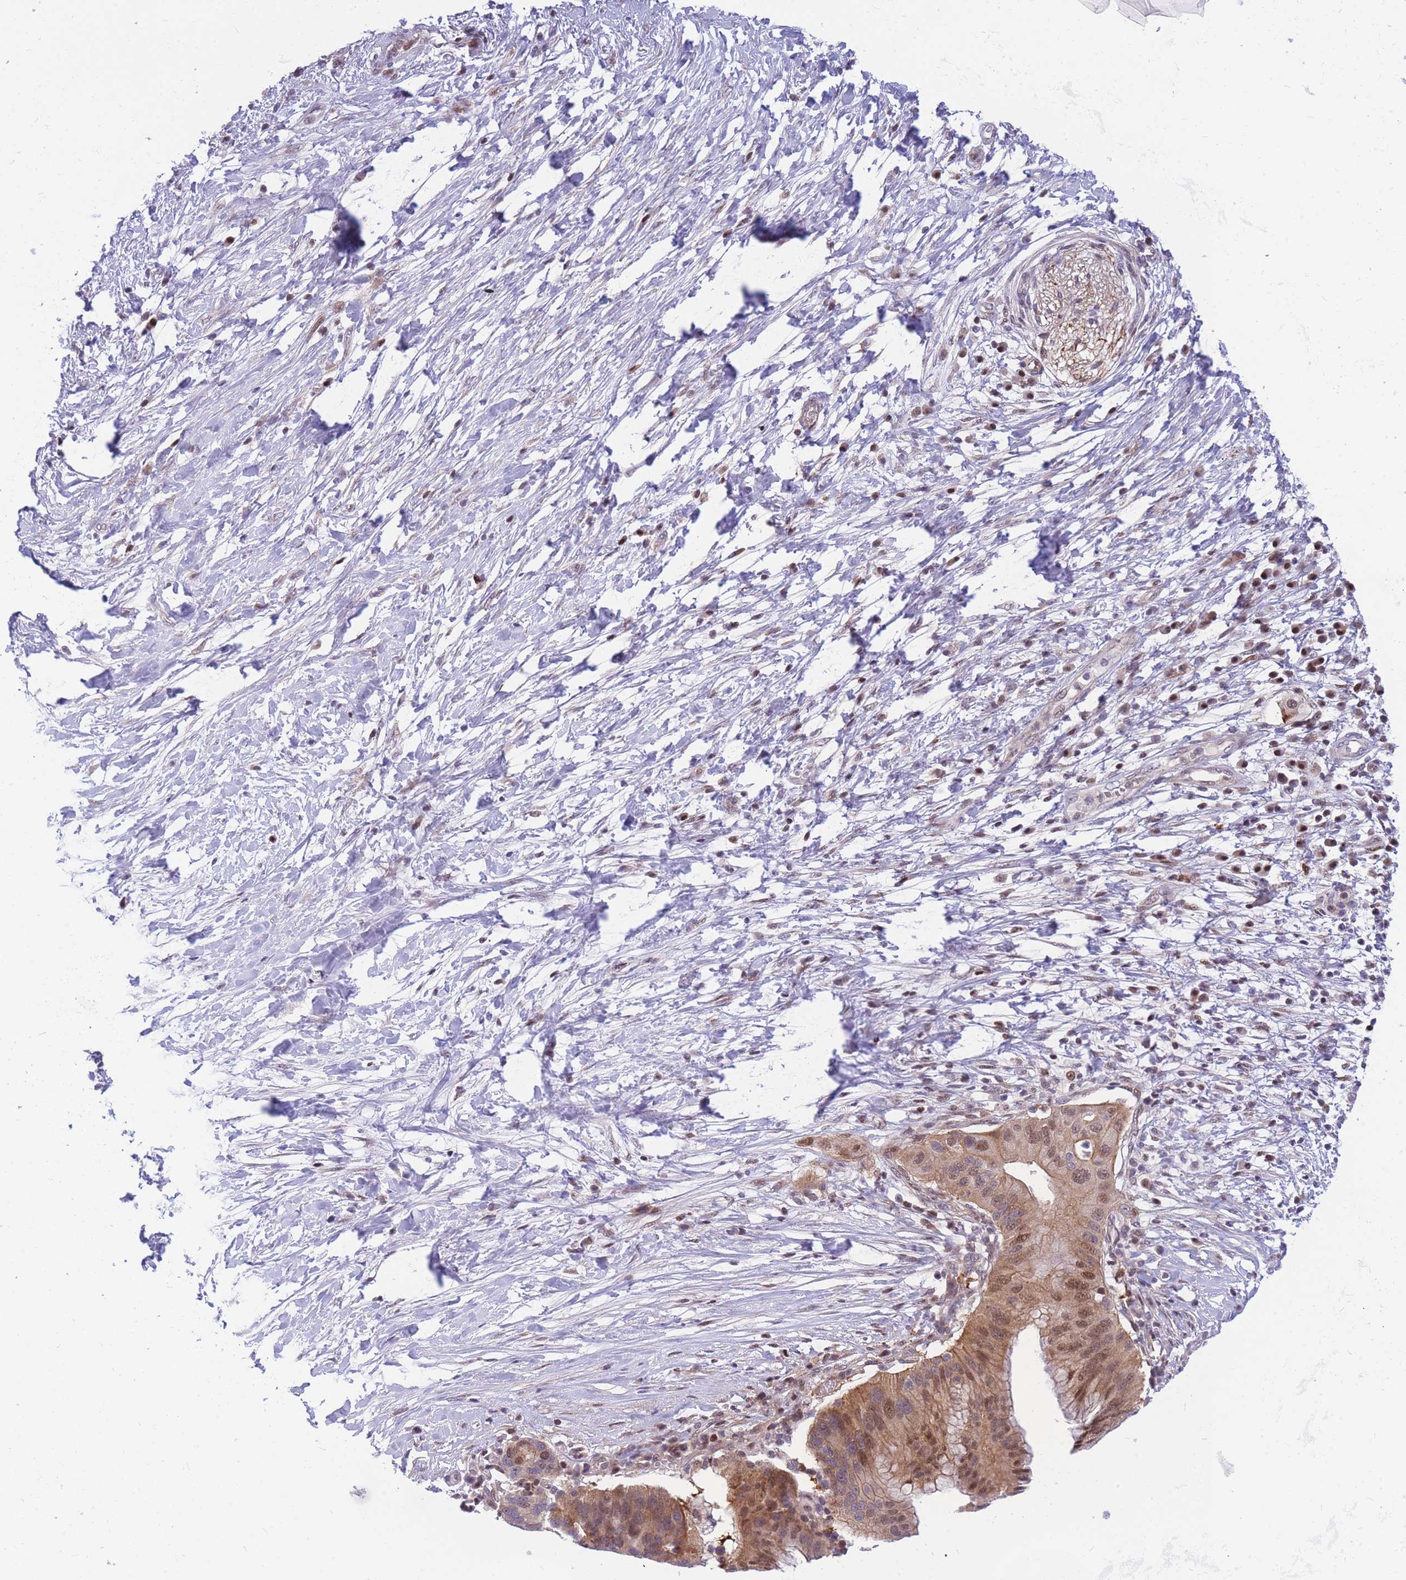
{"staining": {"intensity": "moderate", "quantity": "25%-75%", "location": "cytoplasmic/membranous,nuclear"}, "tissue": "pancreatic cancer", "cell_type": "Tumor cells", "image_type": "cancer", "snomed": [{"axis": "morphology", "description": "Adenocarcinoma, NOS"}, {"axis": "topography", "description": "Pancreas"}], "caption": "This is a histology image of immunohistochemistry staining of pancreatic cancer (adenocarcinoma), which shows moderate expression in the cytoplasmic/membranous and nuclear of tumor cells.", "gene": "CRACD", "patient": {"sex": "male", "age": 68}}